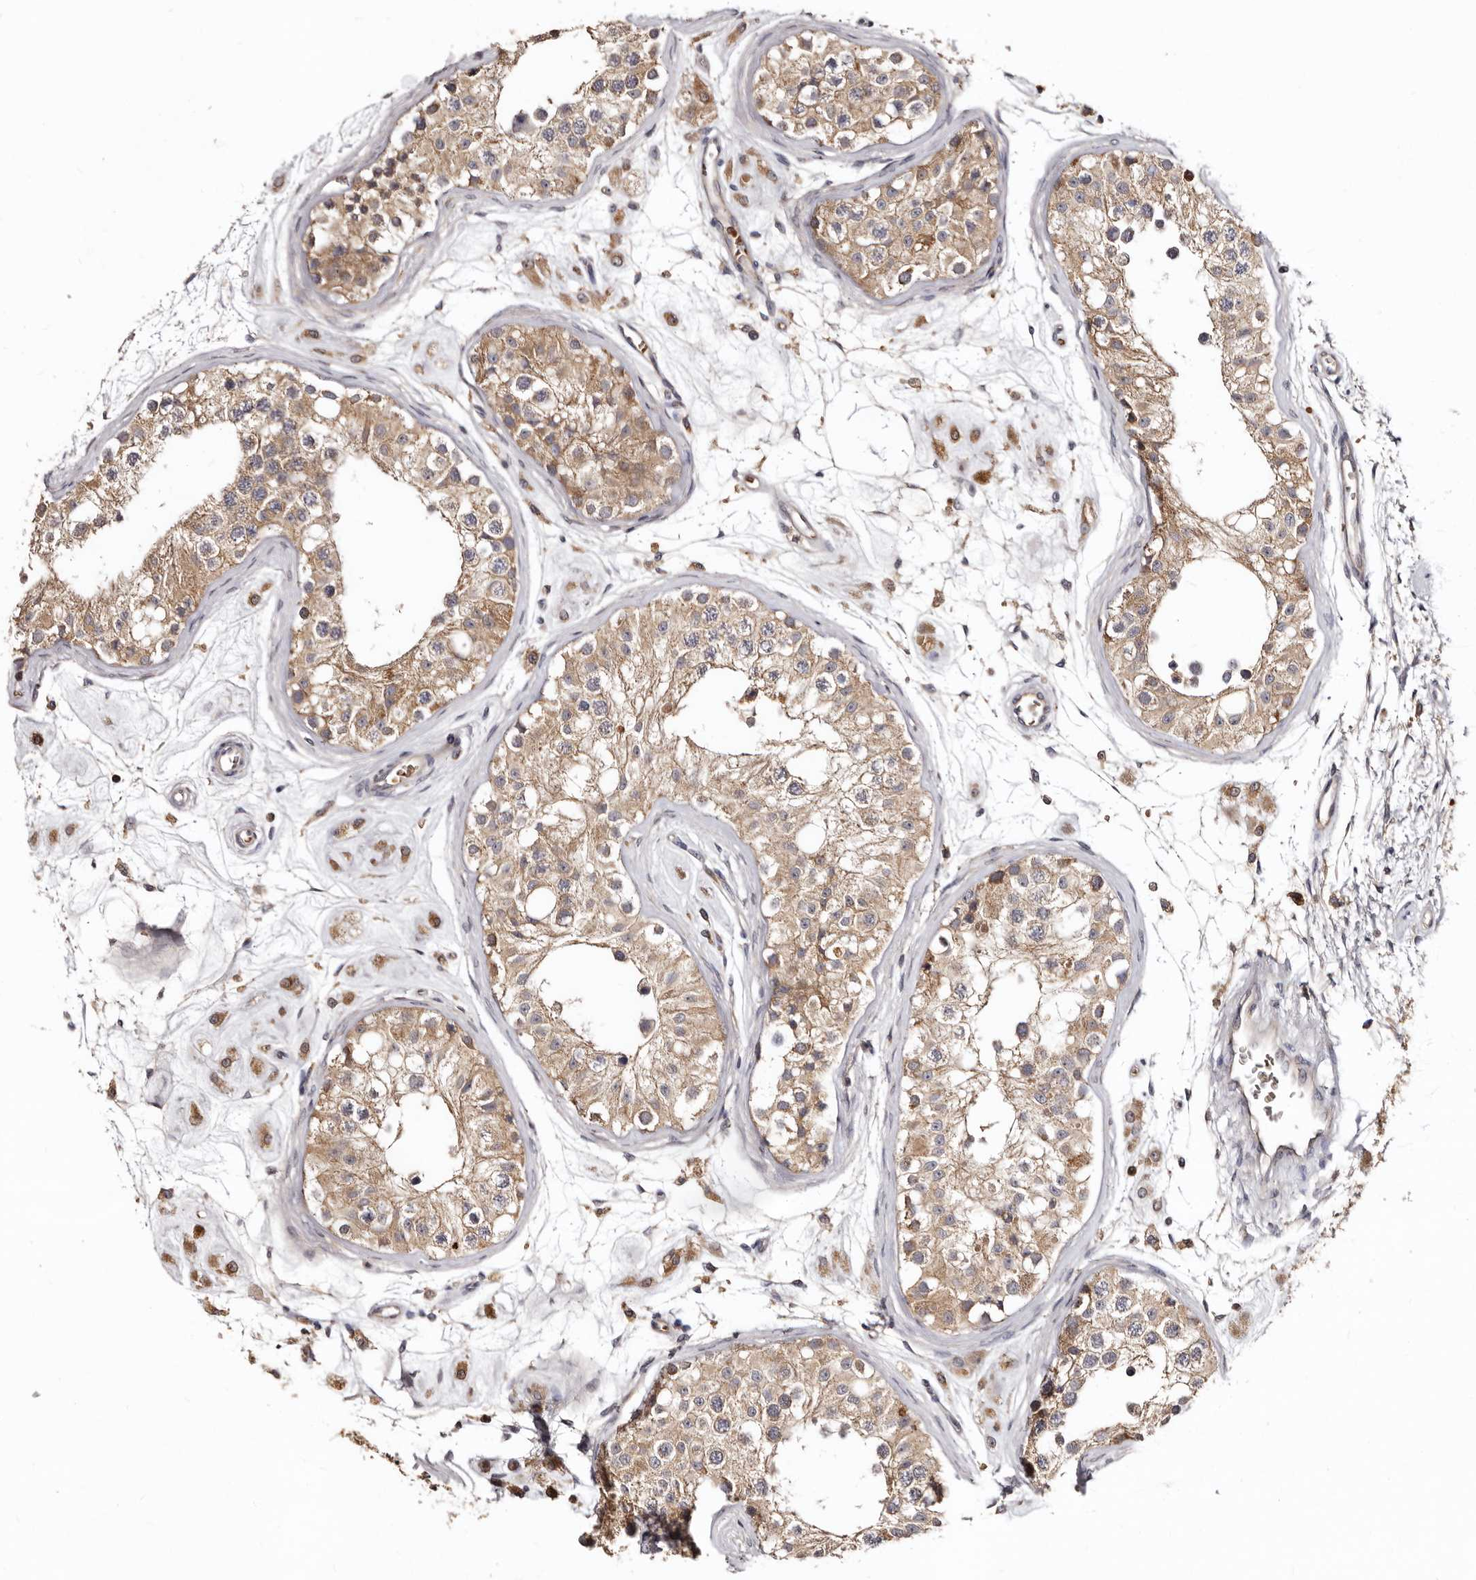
{"staining": {"intensity": "weak", "quantity": ">75%", "location": "cytoplasmic/membranous"}, "tissue": "testis", "cell_type": "Cells in seminiferous ducts", "image_type": "normal", "snomed": [{"axis": "morphology", "description": "Normal tissue, NOS"}, {"axis": "morphology", "description": "Adenocarcinoma, metastatic, NOS"}, {"axis": "topography", "description": "Testis"}], "caption": "Testis stained with immunohistochemistry exhibits weak cytoplasmic/membranous positivity in about >75% of cells in seminiferous ducts.", "gene": "BAX", "patient": {"sex": "male", "age": 26}}